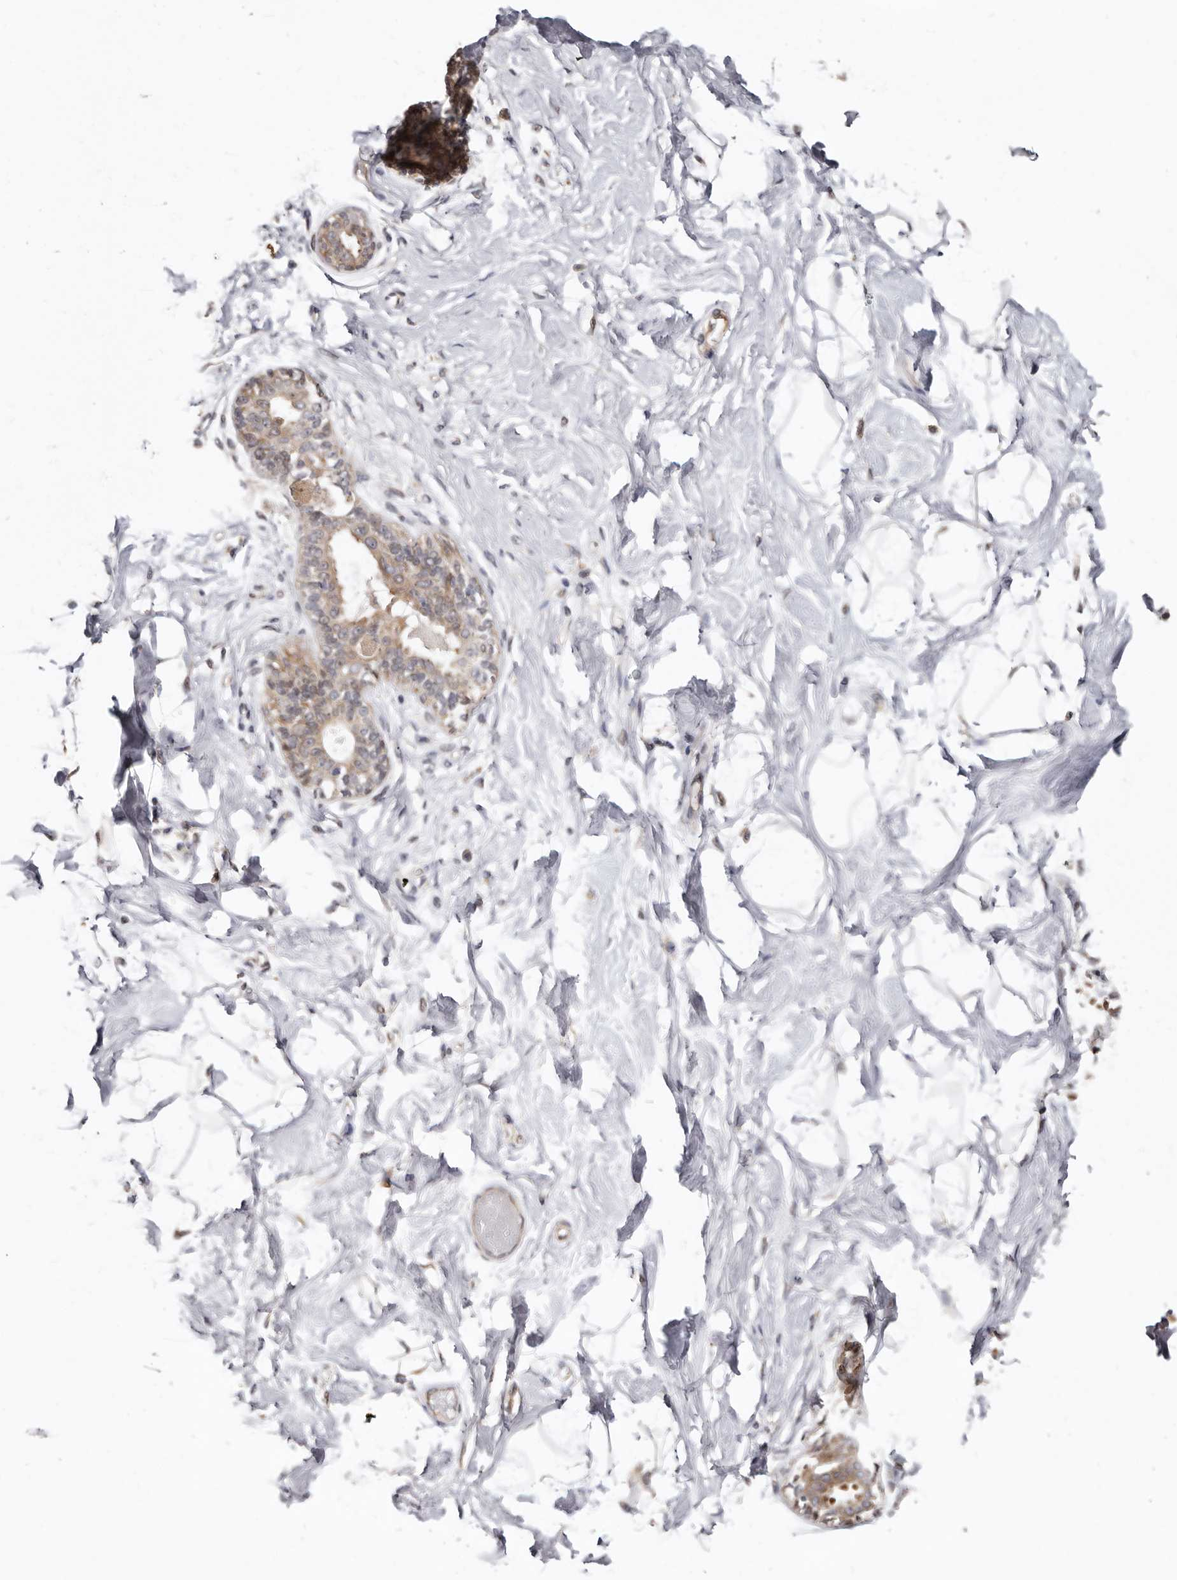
{"staining": {"intensity": "negative", "quantity": "none", "location": "none"}, "tissue": "breast", "cell_type": "Adipocytes", "image_type": "normal", "snomed": [{"axis": "morphology", "description": "Normal tissue, NOS"}, {"axis": "topography", "description": "Breast"}], "caption": "This is a histopathology image of IHC staining of unremarkable breast, which shows no staining in adipocytes.", "gene": "SBDS", "patient": {"sex": "female", "age": 45}}